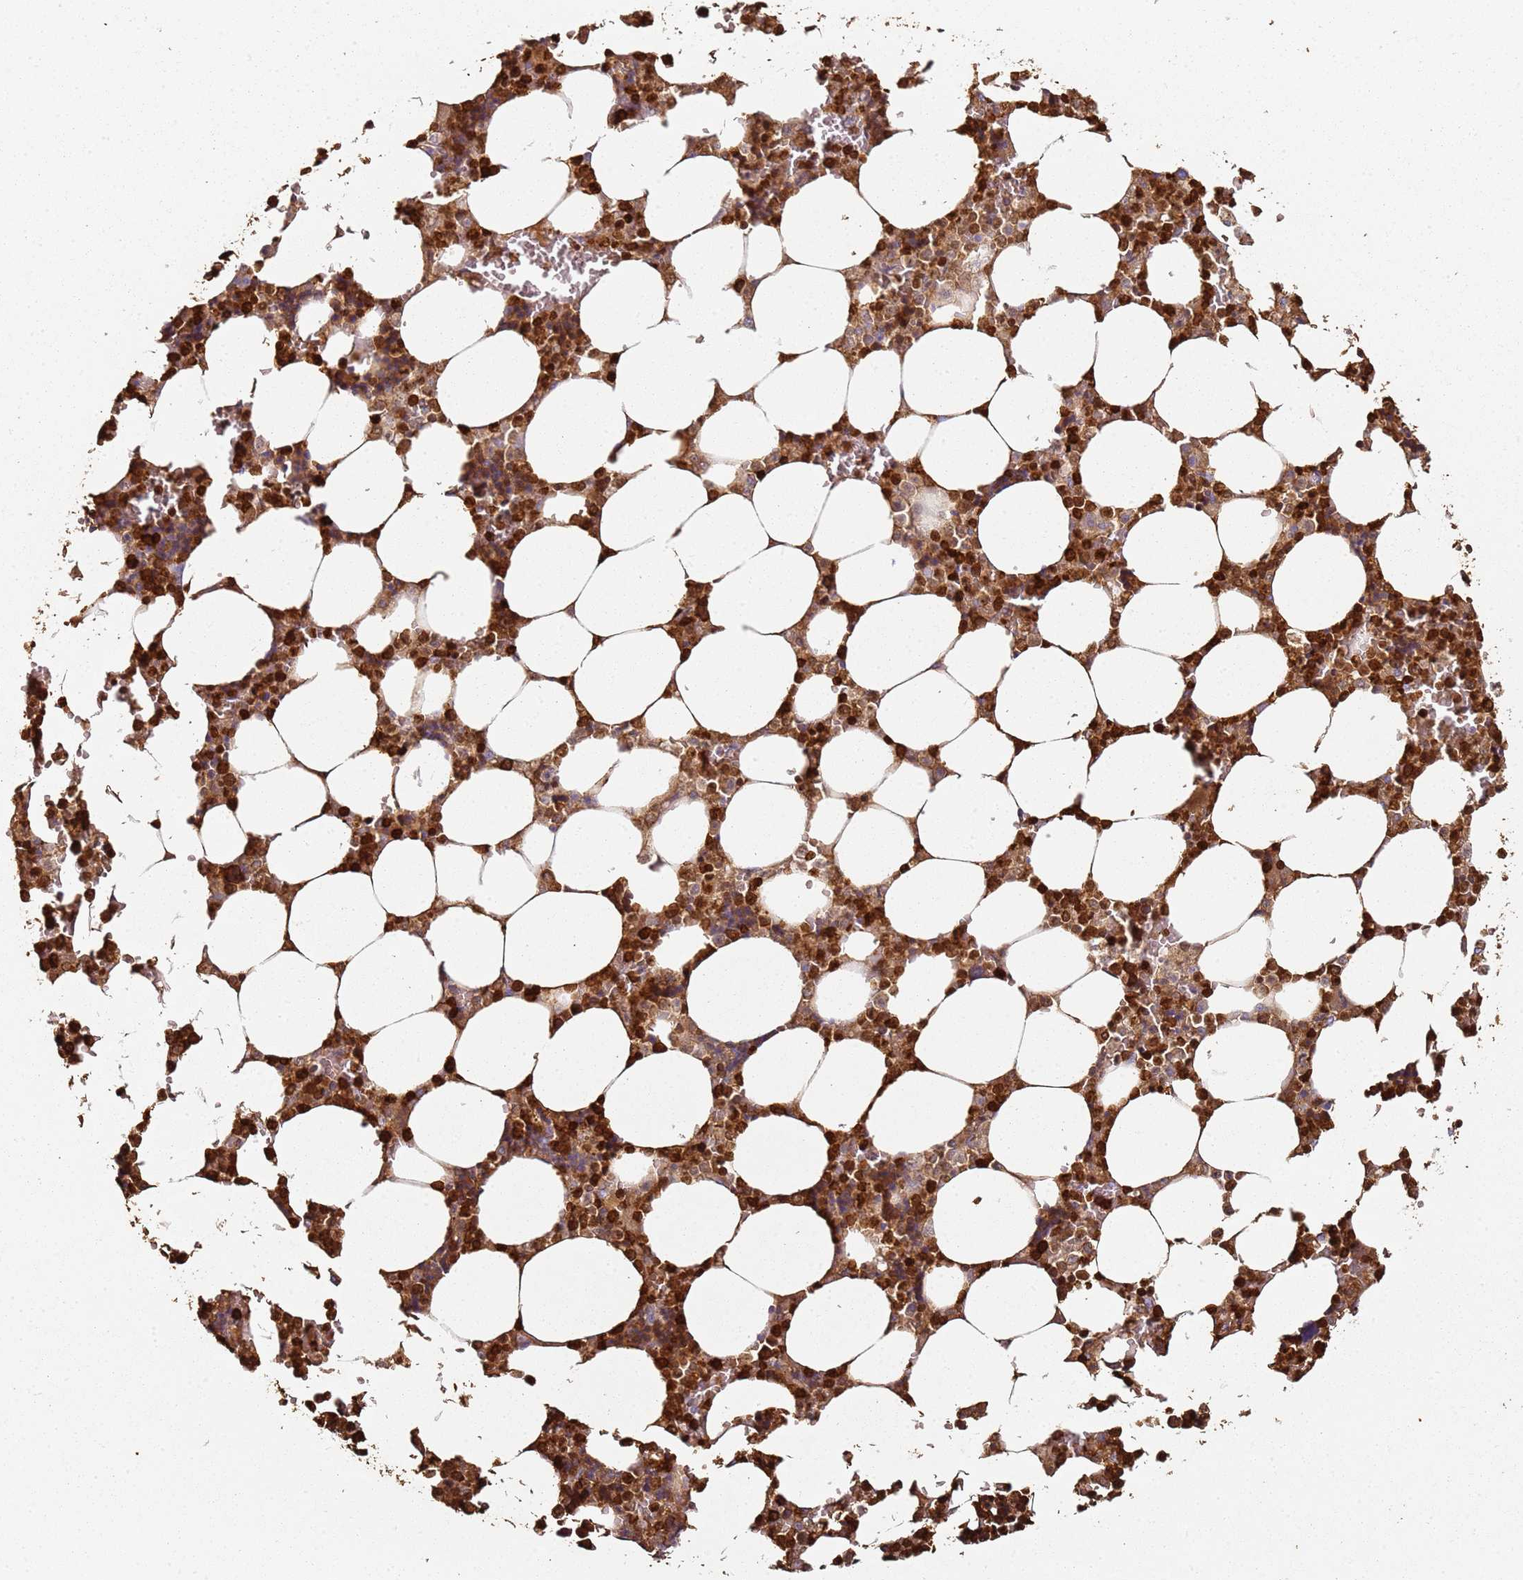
{"staining": {"intensity": "strong", "quantity": ">75%", "location": "cytoplasmic/membranous,nuclear"}, "tissue": "bone marrow", "cell_type": "Hematopoietic cells", "image_type": "normal", "snomed": [{"axis": "morphology", "description": "Normal tissue, NOS"}, {"axis": "topography", "description": "Bone marrow"}], "caption": "Brown immunohistochemical staining in normal bone marrow shows strong cytoplasmic/membranous,nuclear expression in about >75% of hematopoietic cells.", "gene": "S100A4", "patient": {"sex": "male", "age": 64}}